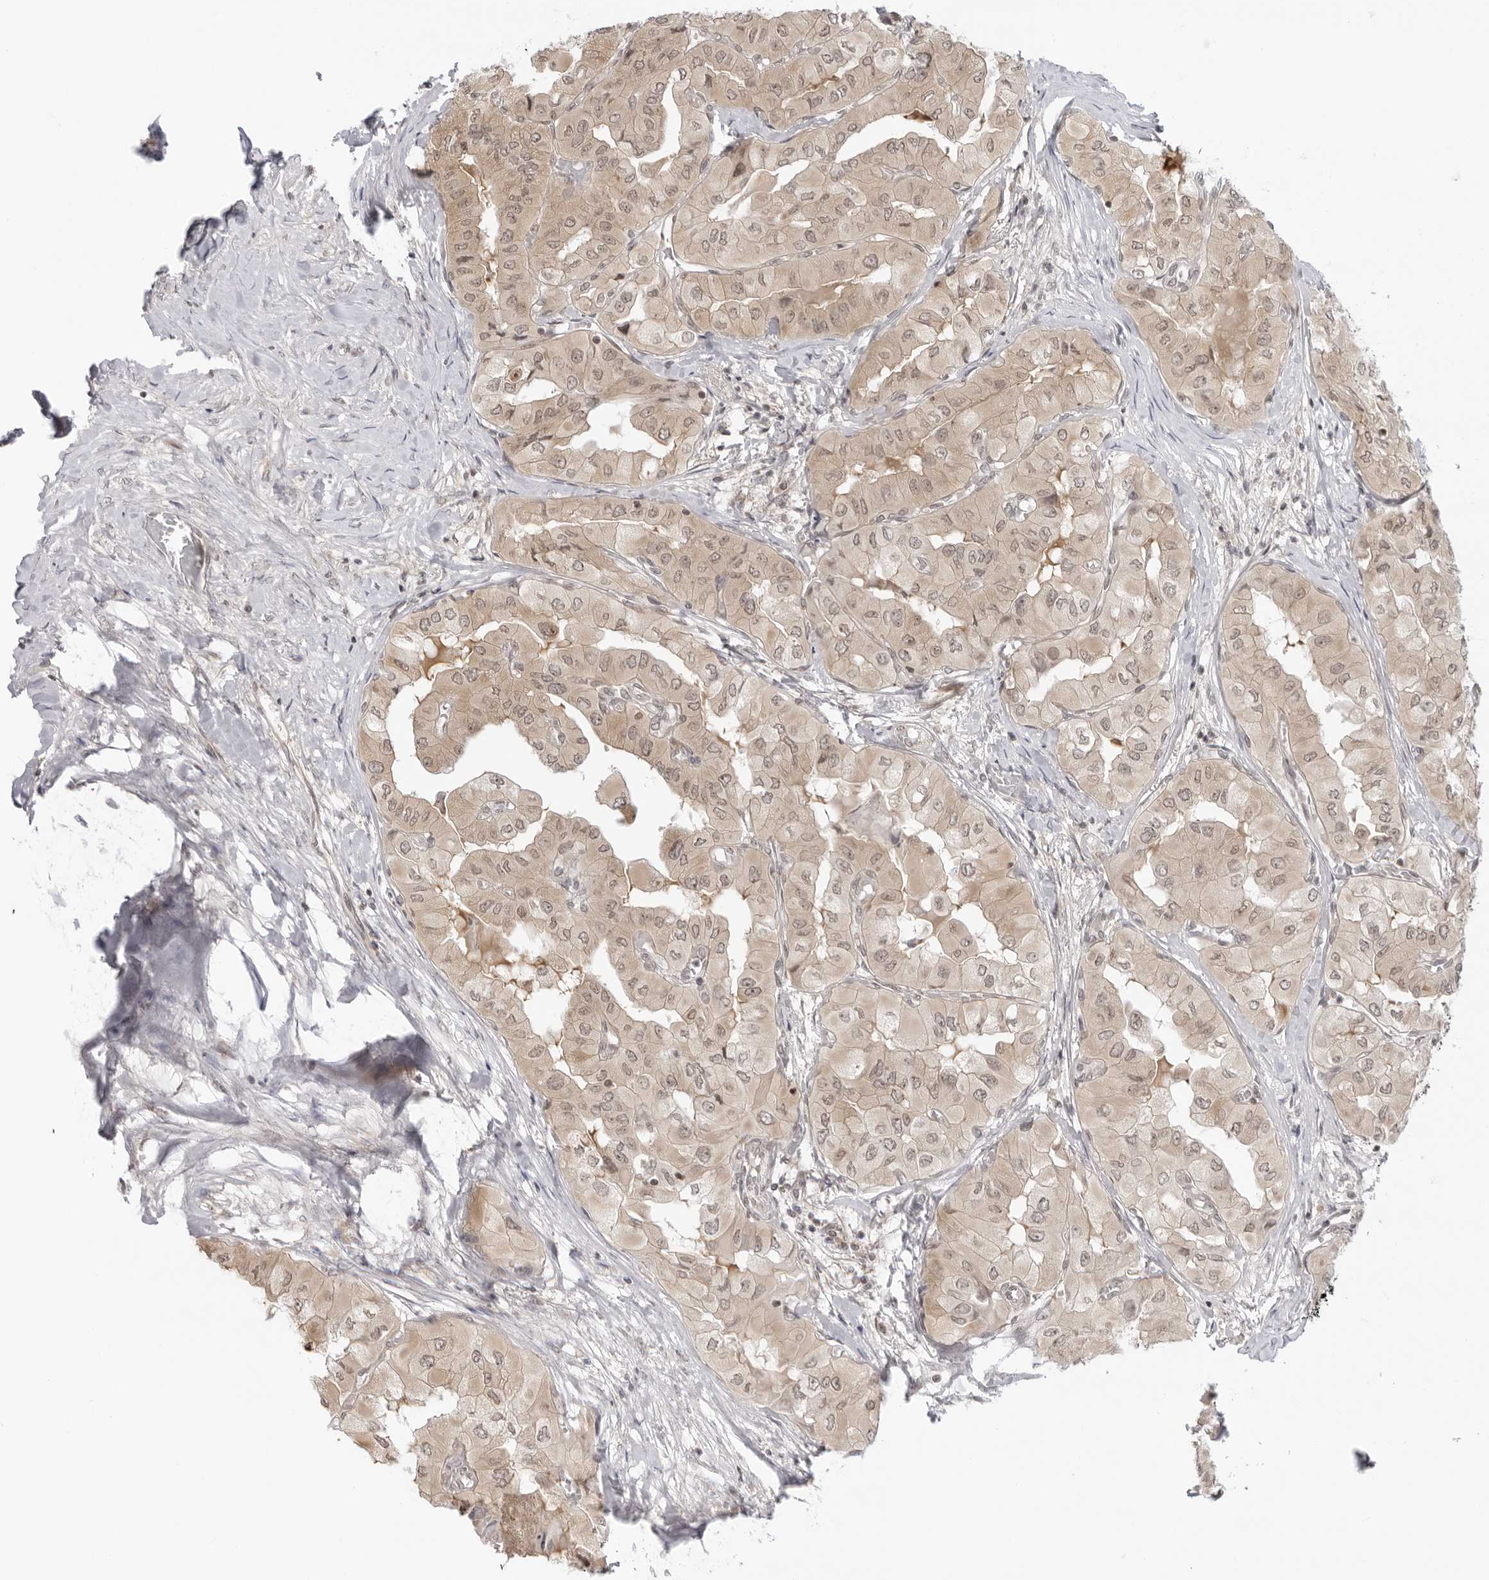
{"staining": {"intensity": "weak", "quantity": ">75%", "location": "cytoplasmic/membranous,nuclear"}, "tissue": "thyroid cancer", "cell_type": "Tumor cells", "image_type": "cancer", "snomed": [{"axis": "morphology", "description": "Papillary adenocarcinoma, NOS"}, {"axis": "topography", "description": "Thyroid gland"}], "caption": "High-power microscopy captured an immunohistochemistry photomicrograph of thyroid papillary adenocarcinoma, revealing weak cytoplasmic/membranous and nuclear staining in about >75% of tumor cells. The staining was performed using DAB (3,3'-diaminobenzidine), with brown indicating positive protein expression. Nuclei are stained blue with hematoxylin.", "gene": "PRRC2C", "patient": {"sex": "female", "age": 59}}